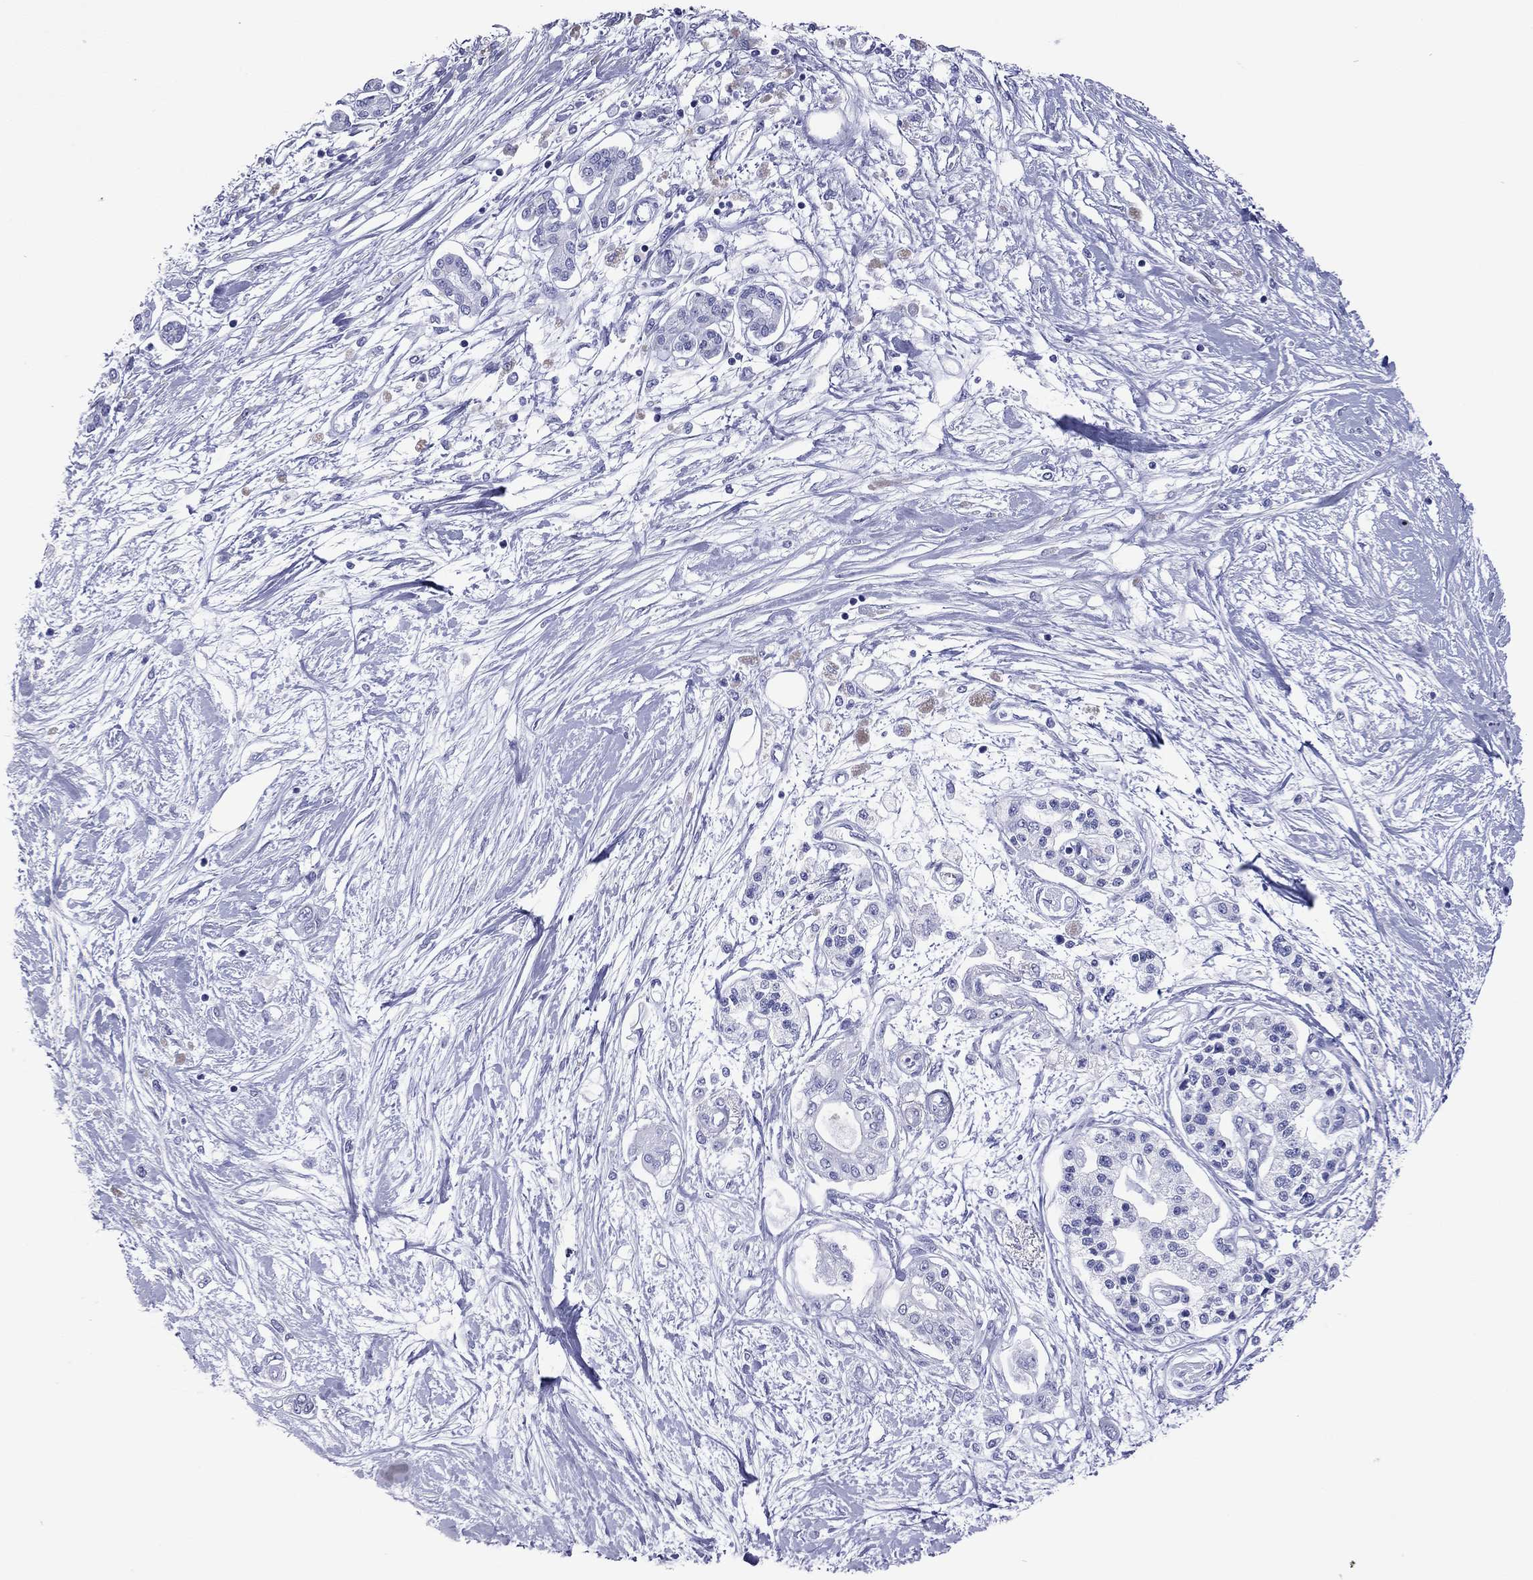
{"staining": {"intensity": "negative", "quantity": "none", "location": "none"}, "tissue": "pancreatic cancer", "cell_type": "Tumor cells", "image_type": "cancer", "snomed": [{"axis": "morphology", "description": "Adenocarcinoma, NOS"}, {"axis": "topography", "description": "Pancreas"}], "caption": "This is an immunohistochemistry image of pancreatic cancer (adenocarcinoma). There is no expression in tumor cells.", "gene": "VSIG10", "patient": {"sex": "female", "age": 77}}